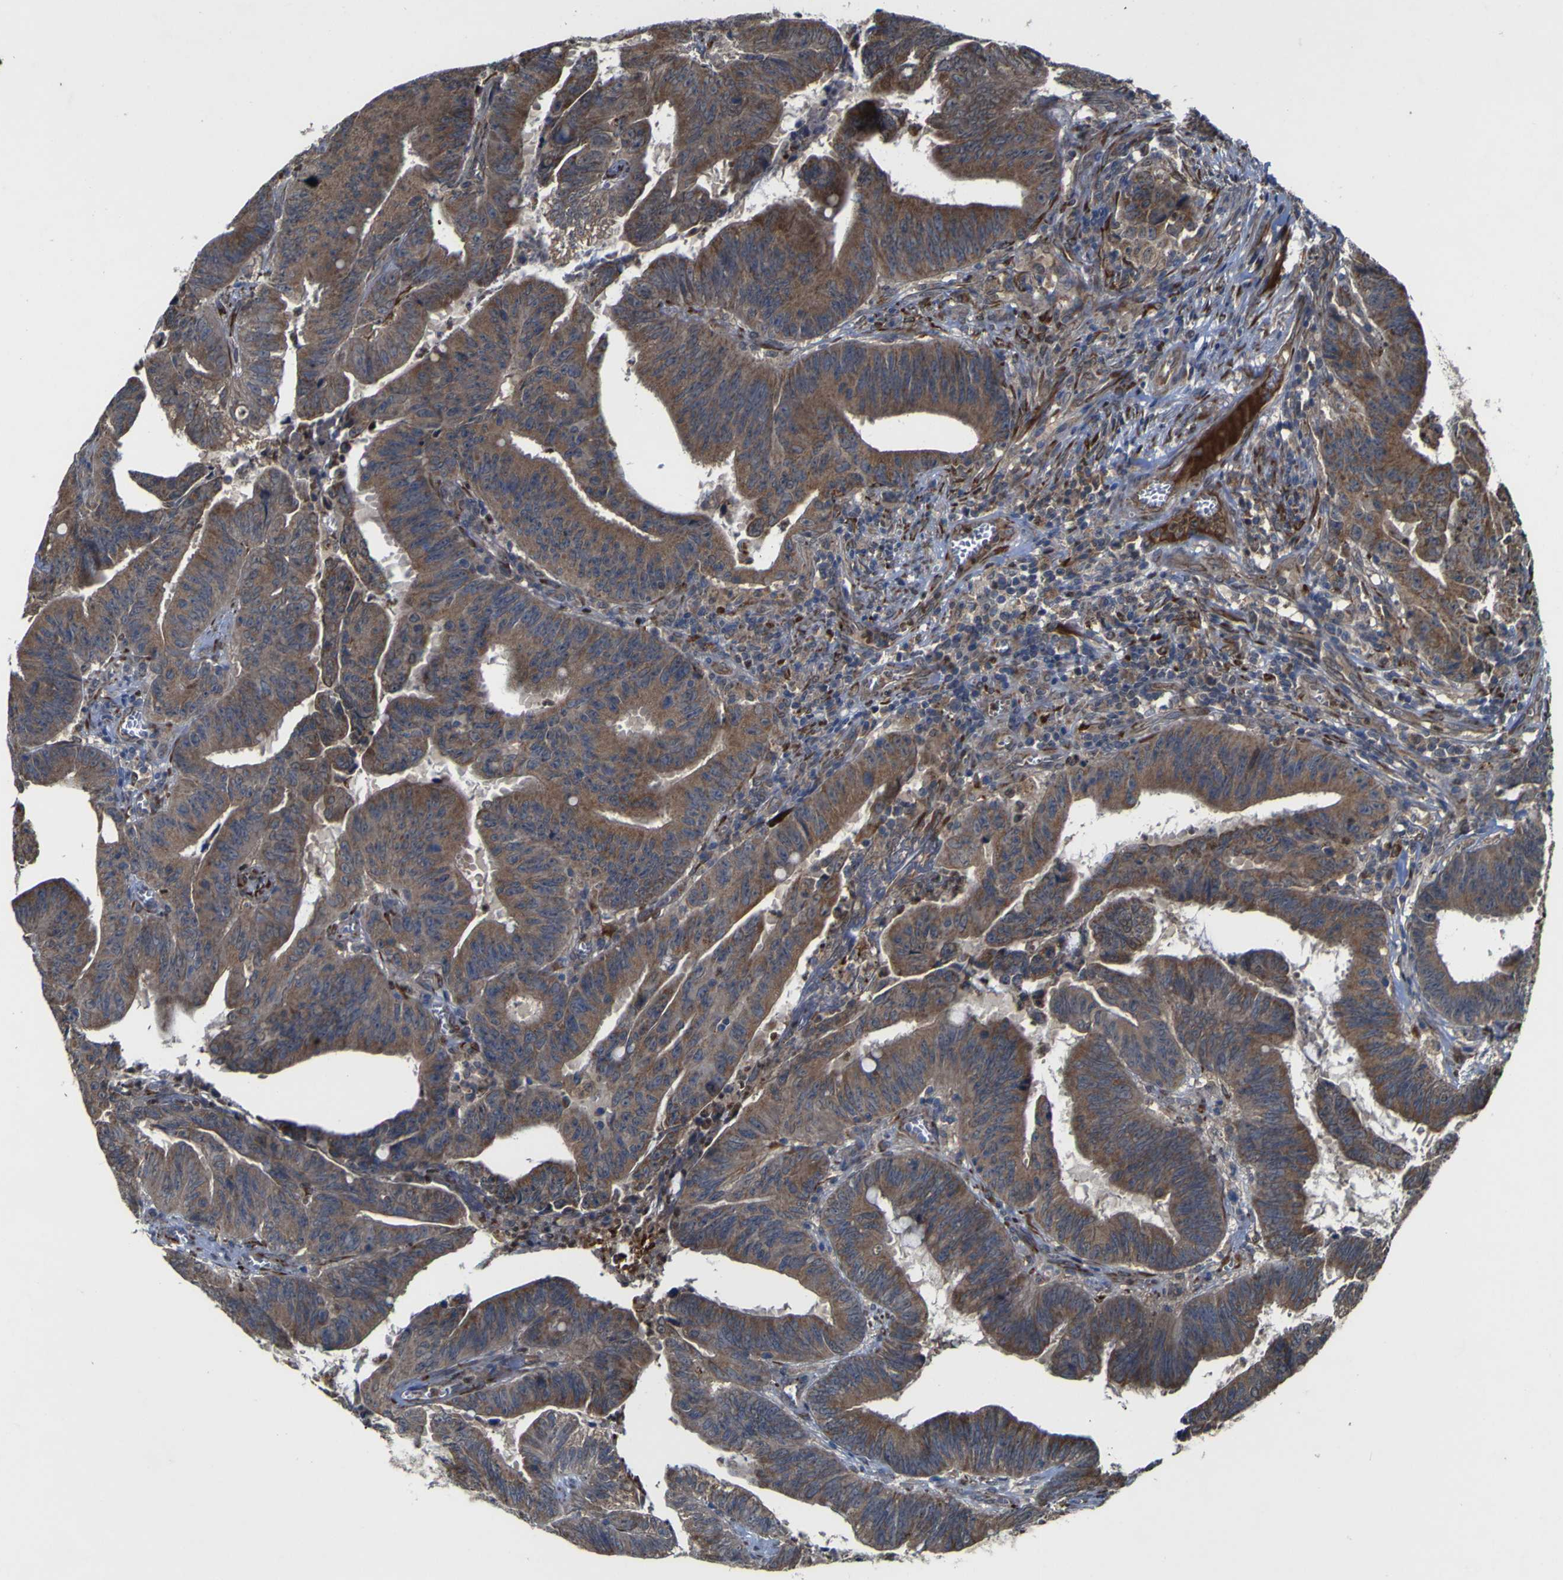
{"staining": {"intensity": "moderate", "quantity": ">75%", "location": "cytoplasmic/membranous"}, "tissue": "colorectal cancer", "cell_type": "Tumor cells", "image_type": "cancer", "snomed": [{"axis": "morphology", "description": "Adenocarcinoma, NOS"}, {"axis": "topography", "description": "Colon"}], "caption": "Adenocarcinoma (colorectal) stained with a protein marker reveals moderate staining in tumor cells.", "gene": "IRAK2", "patient": {"sex": "male", "age": 45}}